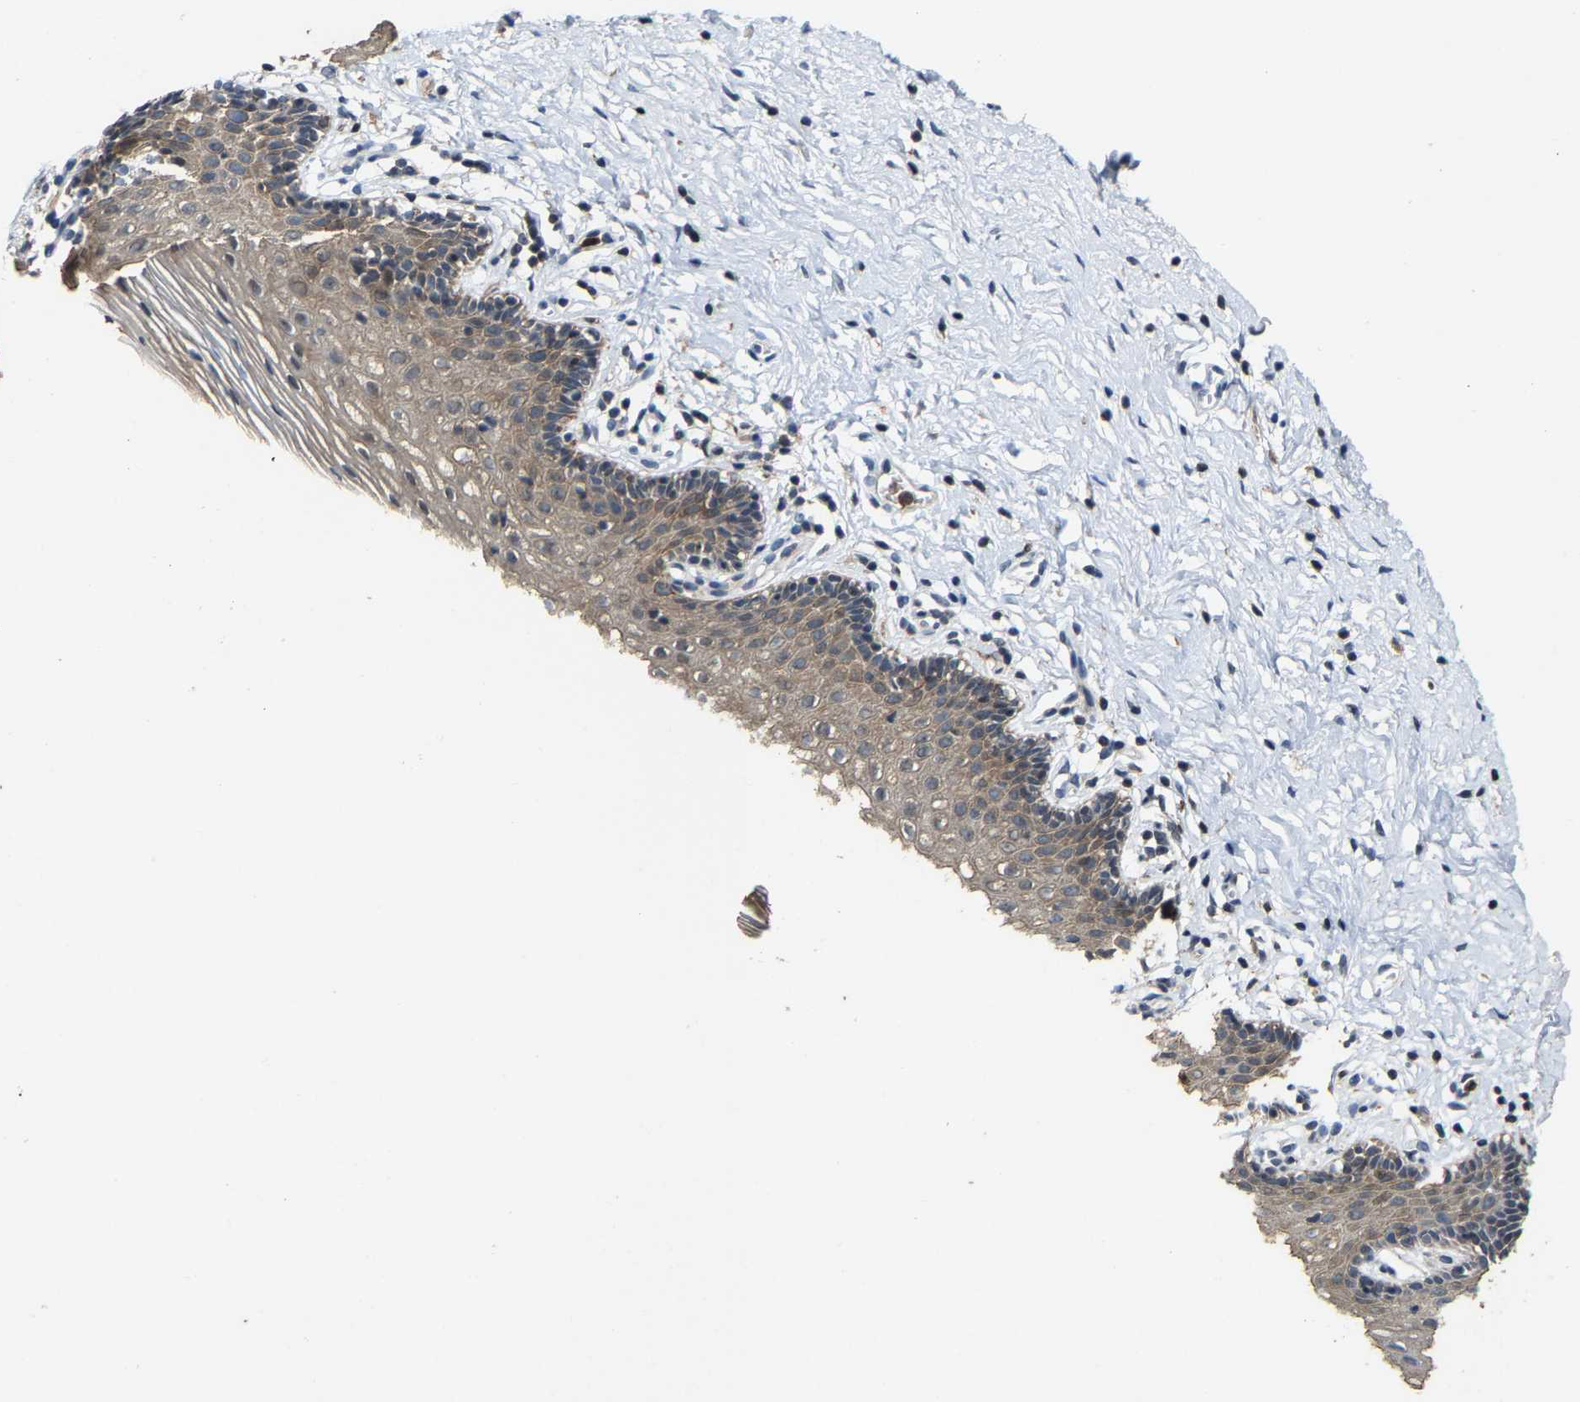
{"staining": {"intensity": "moderate", "quantity": ">75%", "location": "cytoplasmic/membranous"}, "tissue": "vagina", "cell_type": "Squamous epithelial cells", "image_type": "normal", "snomed": [{"axis": "morphology", "description": "Normal tissue, NOS"}, {"axis": "topography", "description": "Vagina"}], "caption": "High-magnification brightfield microscopy of unremarkable vagina stained with DAB (brown) and counterstained with hematoxylin (blue). squamous epithelial cells exhibit moderate cytoplasmic/membranous staining is seen in approximately>75% of cells.", "gene": "FGD3", "patient": {"sex": "female", "age": 32}}